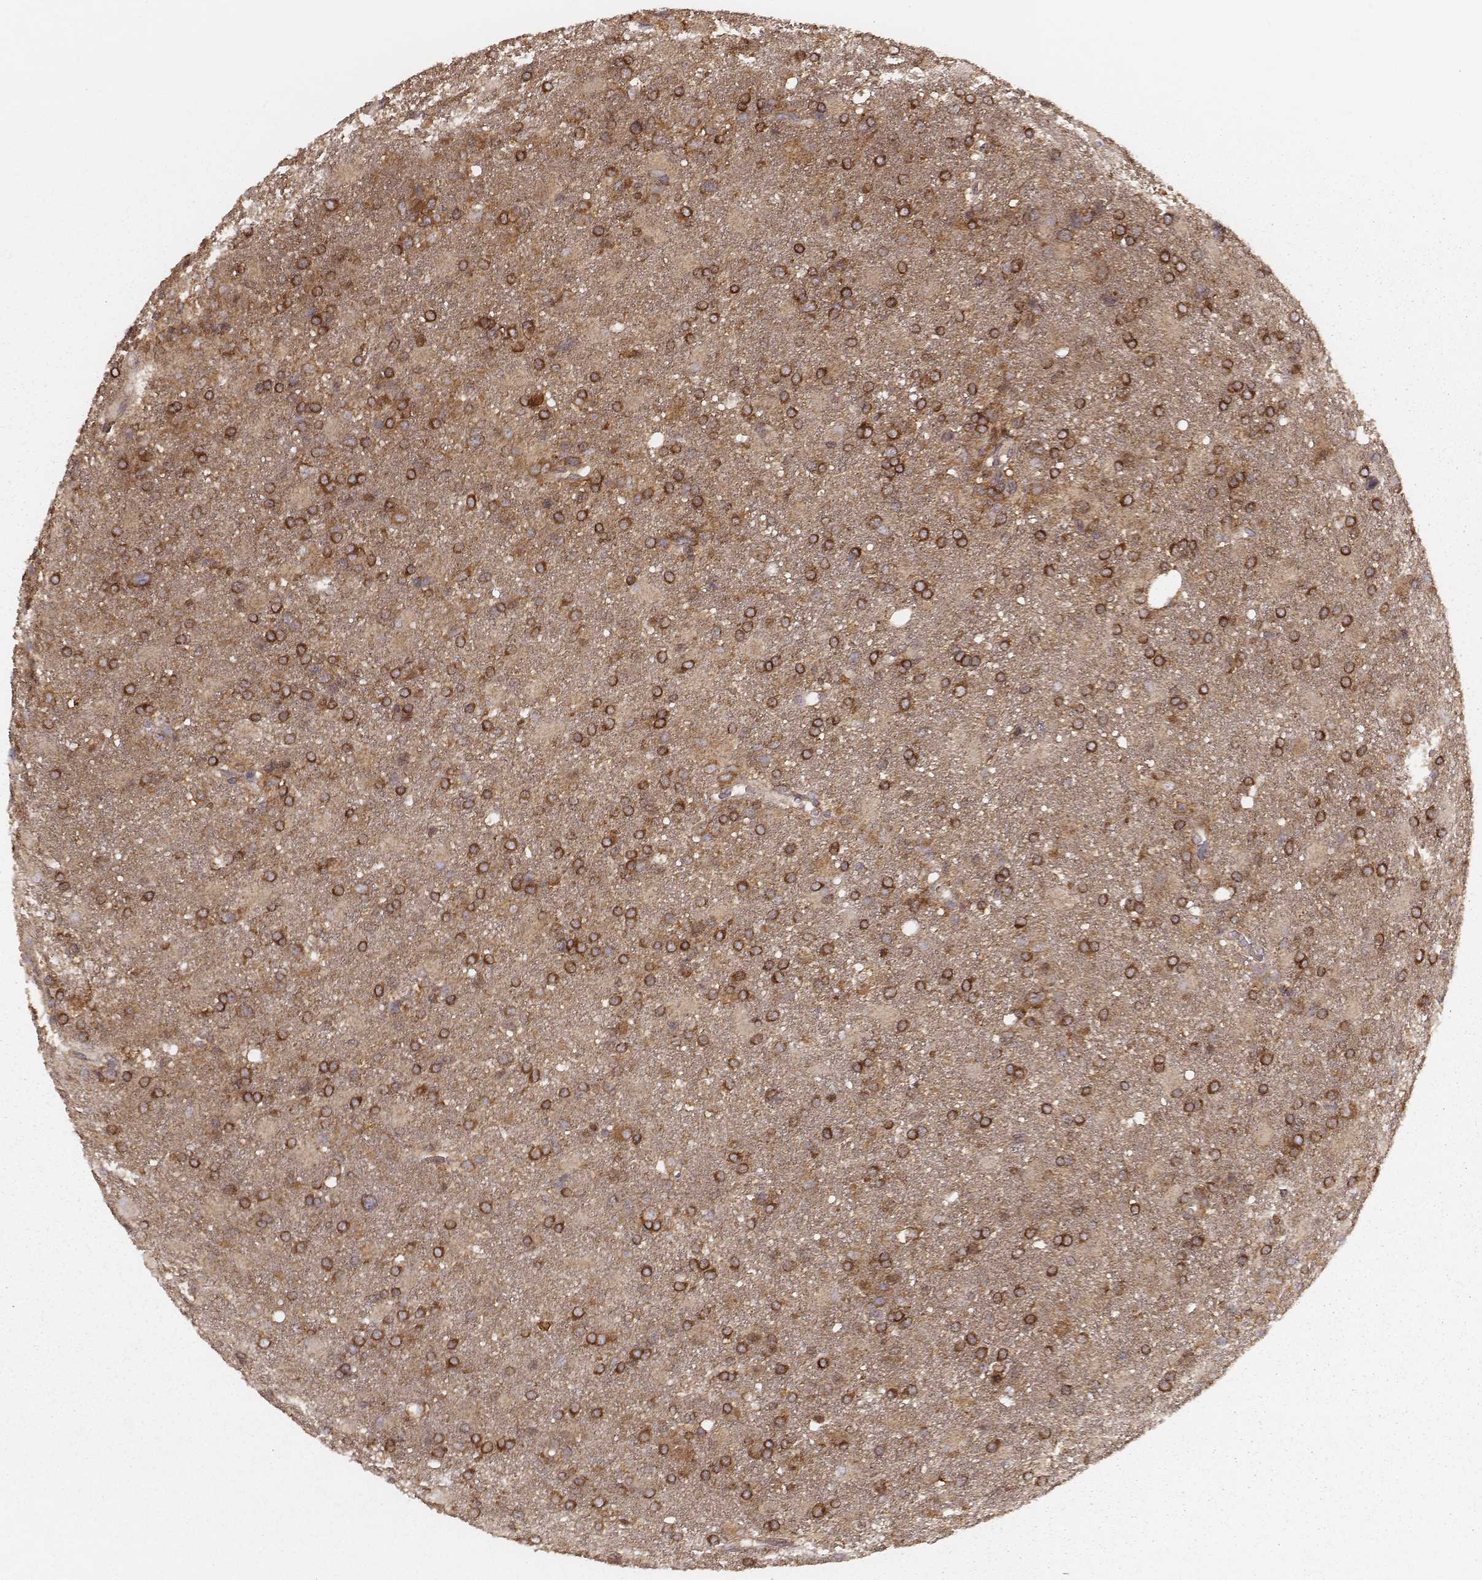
{"staining": {"intensity": "strong", "quantity": ">75%", "location": "cytoplasmic/membranous"}, "tissue": "glioma", "cell_type": "Tumor cells", "image_type": "cancer", "snomed": [{"axis": "morphology", "description": "Glioma, malignant, High grade"}, {"axis": "topography", "description": "Brain"}], "caption": "Tumor cells exhibit high levels of strong cytoplasmic/membranous expression in about >75% of cells in human glioma.", "gene": "CARS1", "patient": {"sex": "male", "age": 68}}